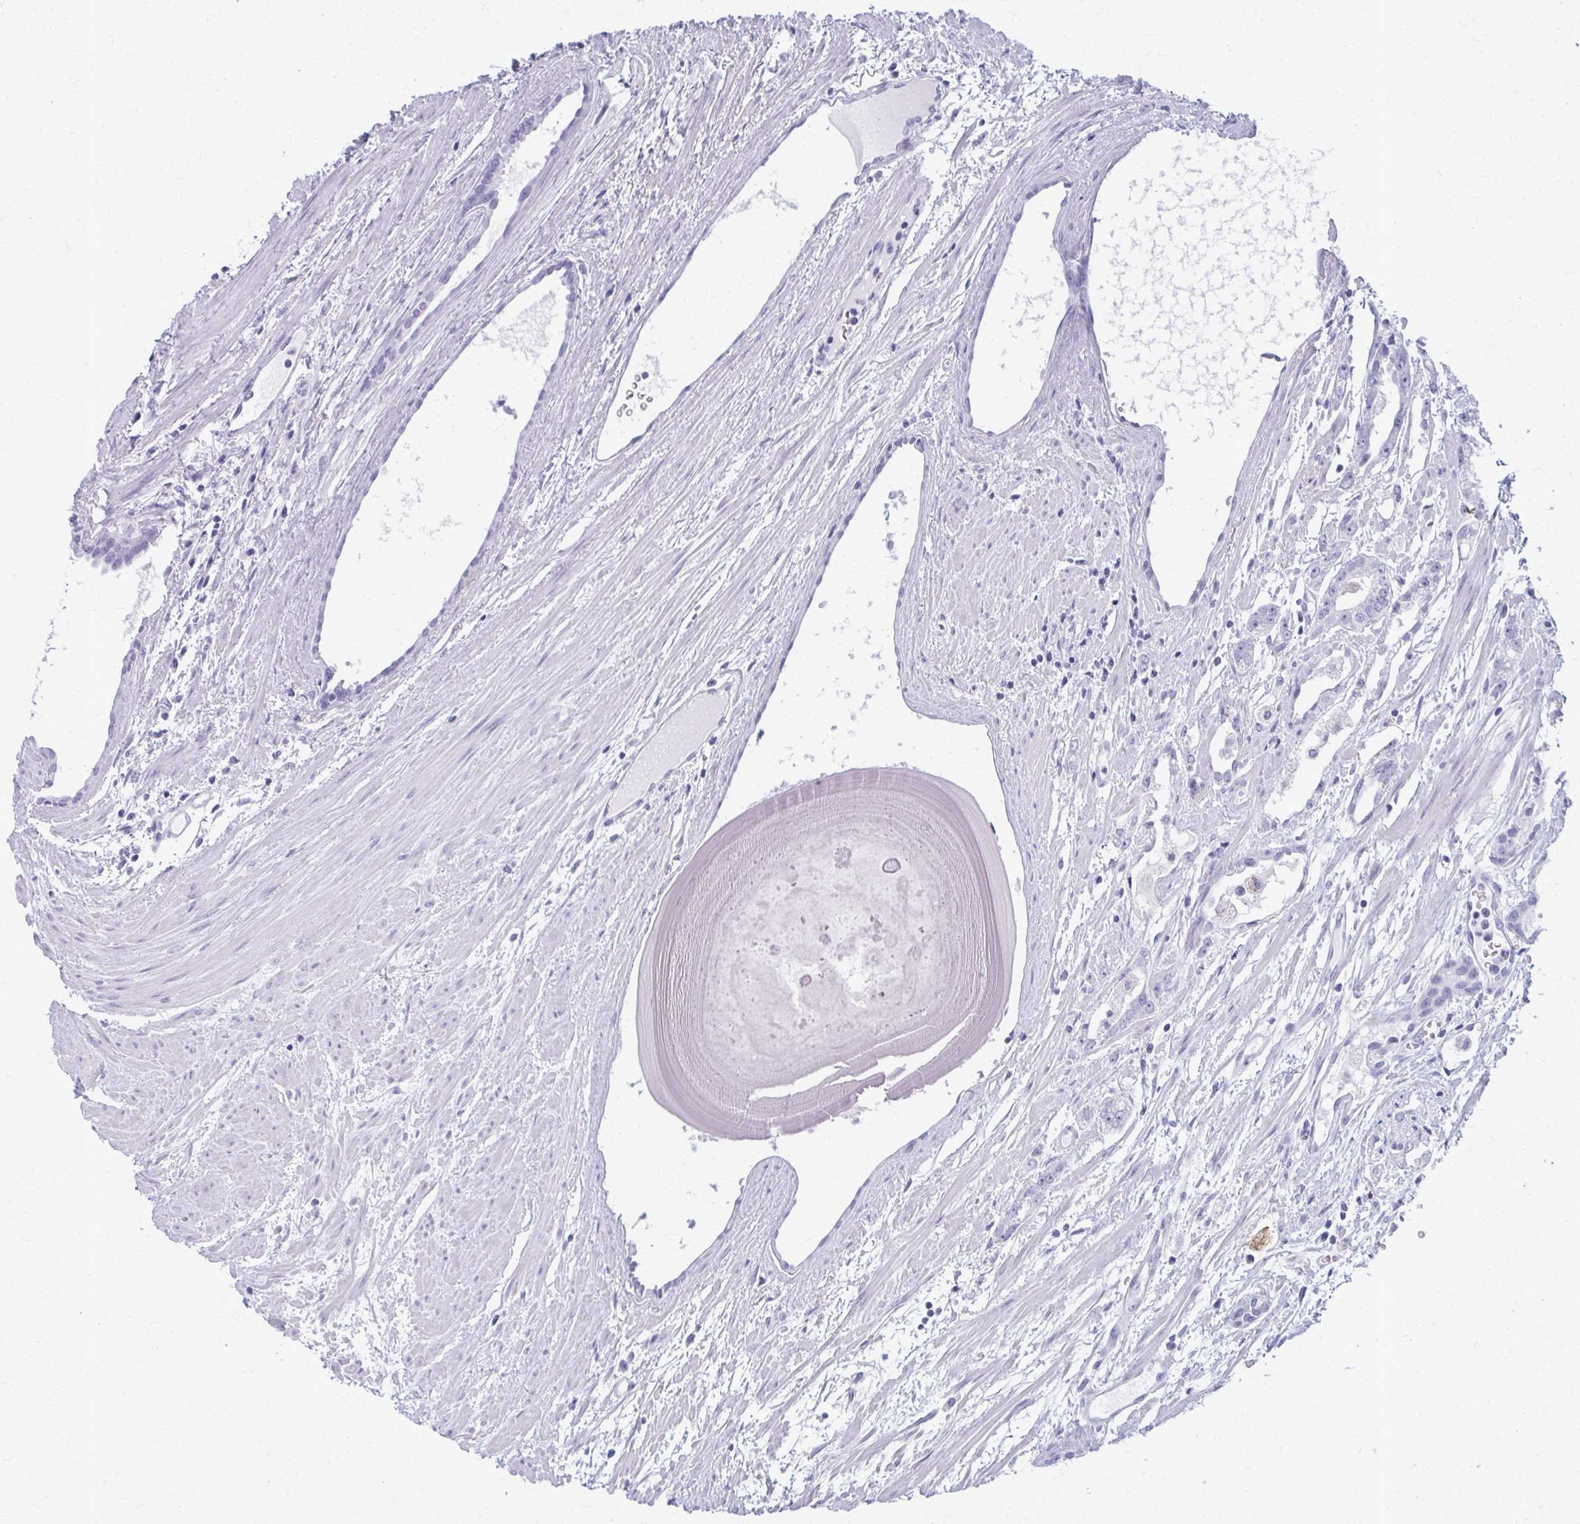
{"staining": {"intensity": "negative", "quantity": "none", "location": "none"}, "tissue": "prostate cancer", "cell_type": "Tumor cells", "image_type": "cancer", "snomed": [{"axis": "morphology", "description": "Adenocarcinoma, High grade"}, {"axis": "topography", "description": "Prostate"}], "caption": "Tumor cells show no significant protein positivity in prostate cancer.", "gene": "ACSM2B", "patient": {"sex": "male", "age": 68}}